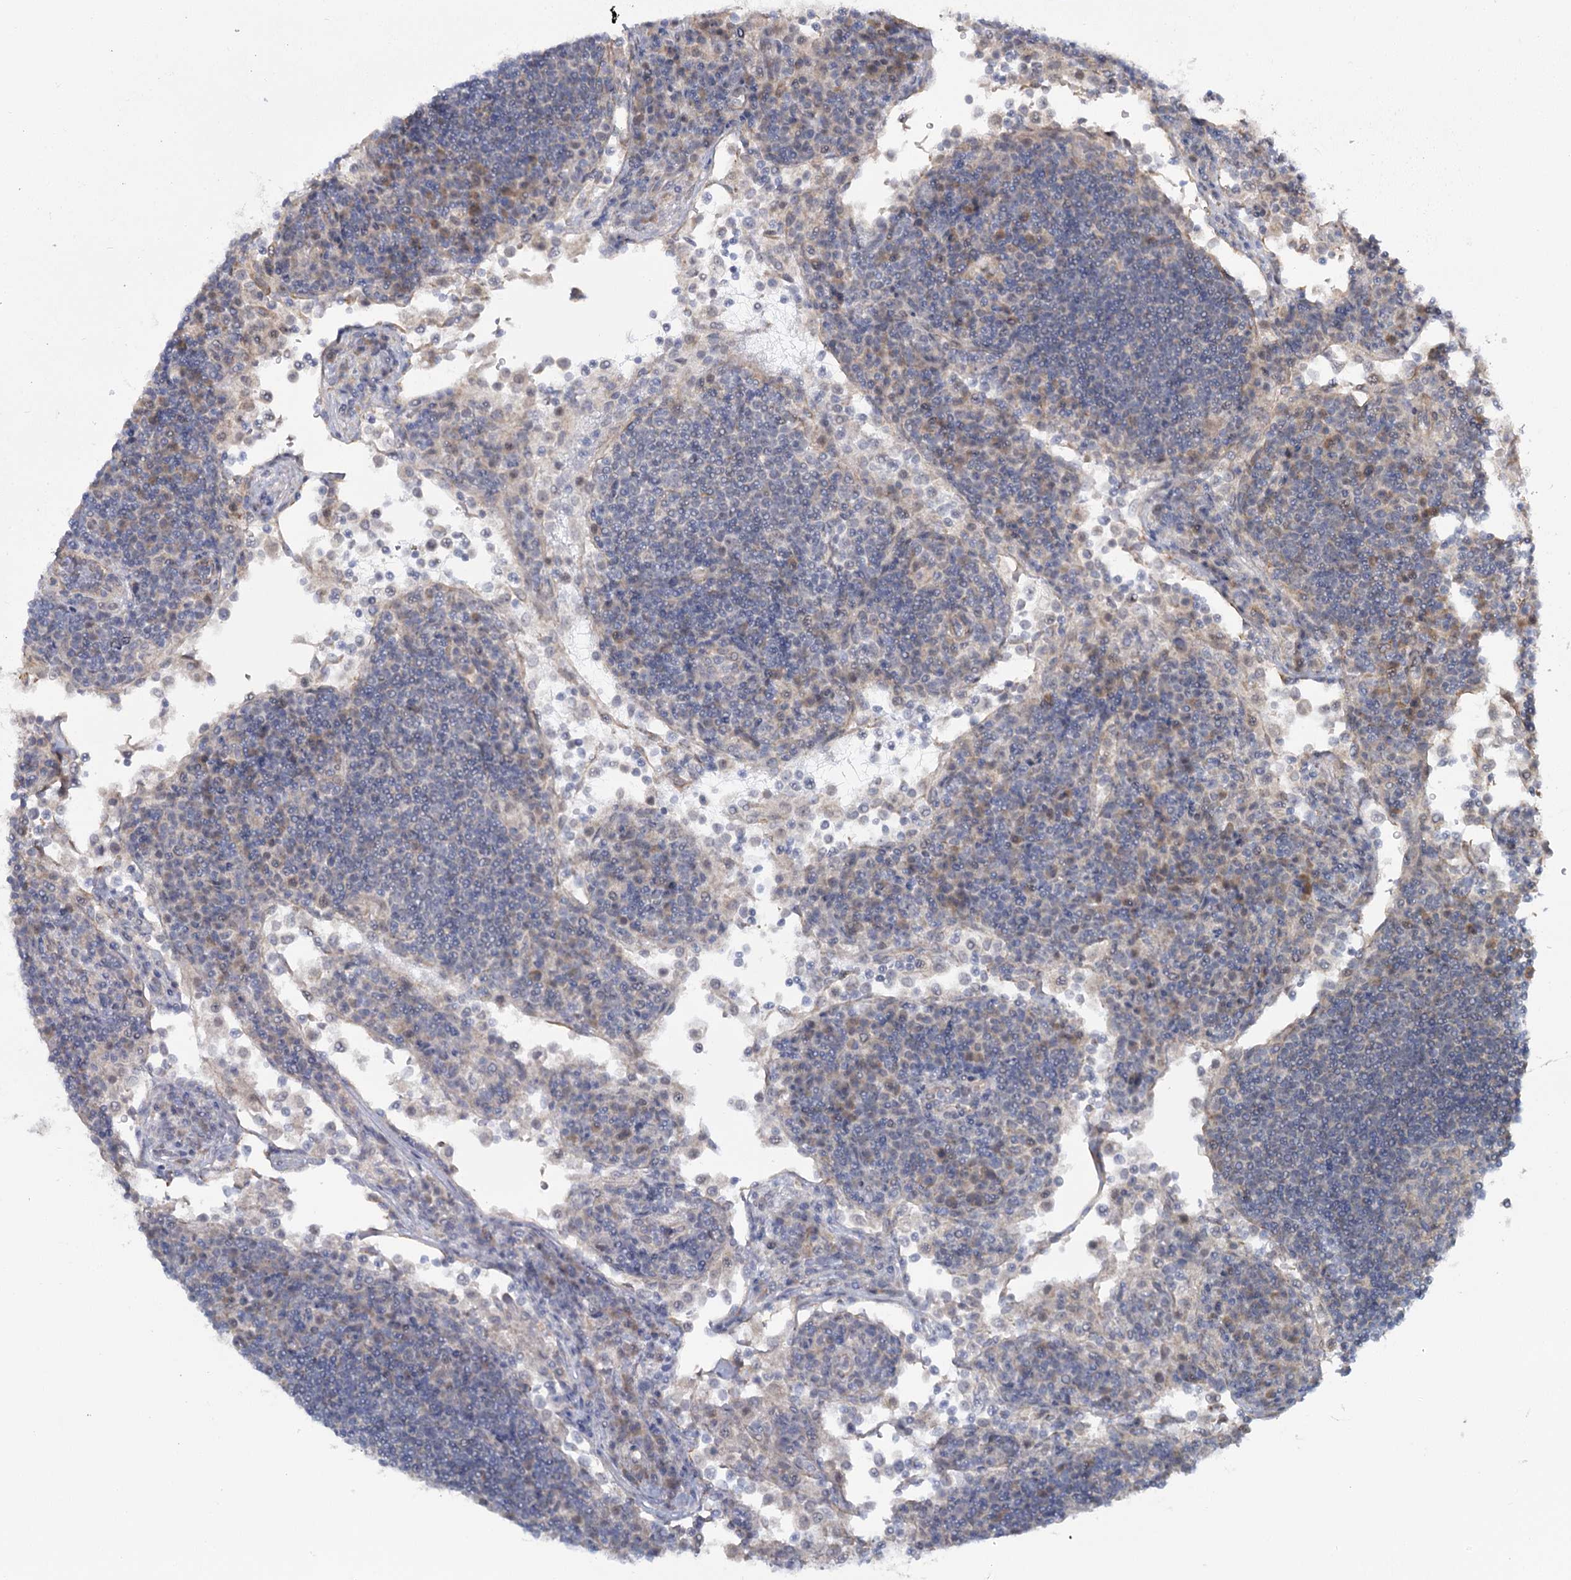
{"staining": {"intensity": "negative", "quantity": "none", "location": "none"}, "tissue": "lymph node", "cell_type": "Germinal center cells", "image_type": "normal", "snomed": [{"axis": "morphology", "description": "Normal tissue, NOS"}, {"axis": "topography", "description": "Lymph node"}], "caption": "DAB immunohistochemical staining of benign human lymph node reveals no significant positivity in germinal center cells. (DAB immunohistochemistry with hematoxylin counter stain).", "gene": "TBC1D9B", "patient": {"sex": "female", "age": 53}}